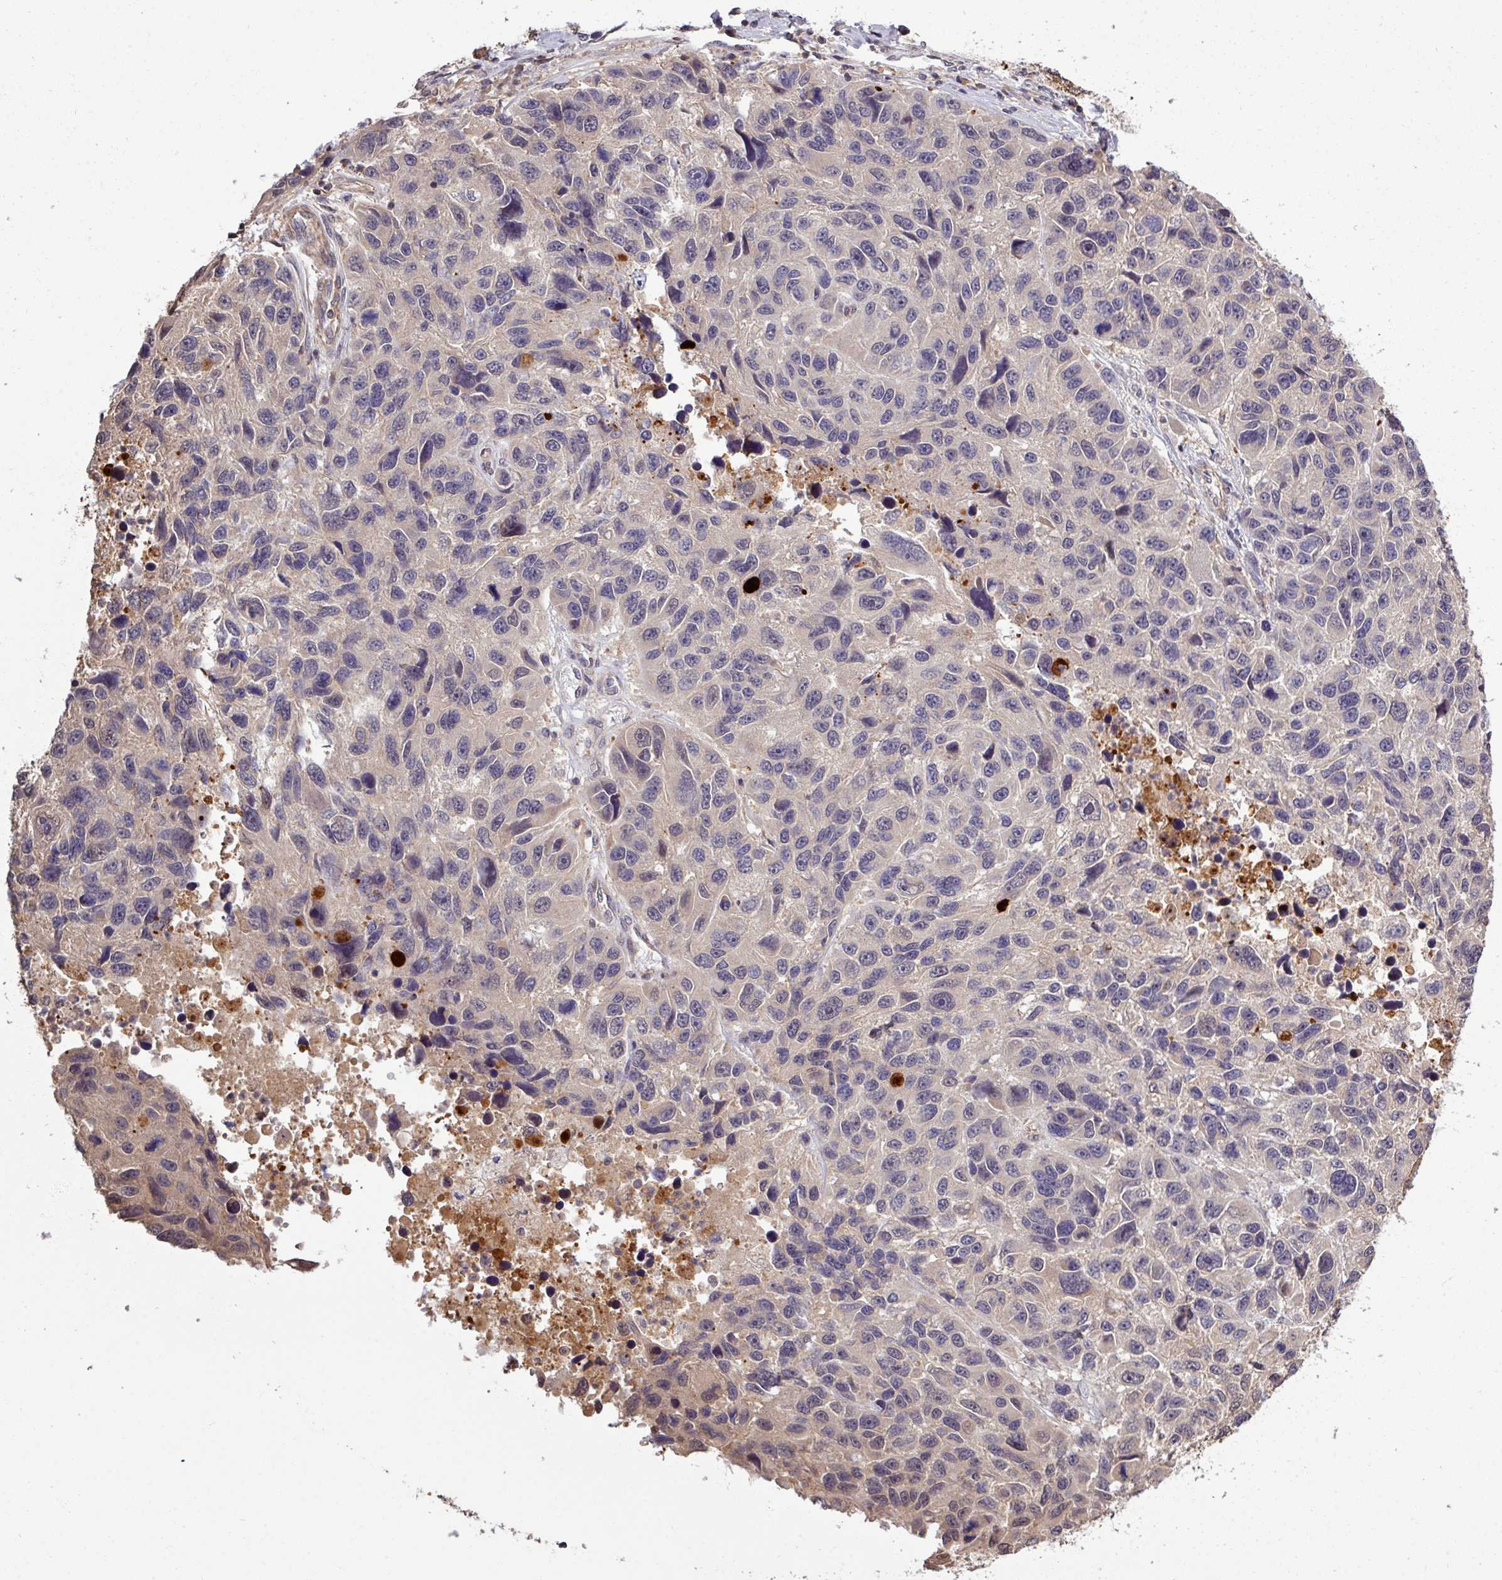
{"staining": {"intensity": "negative", "quantity": "none", "location": "none"}, "tissue": "melanoma", "cell_type": "Tumor cells", "image_type": "cancer", "snomed": [{"axis": "morphology", "description": "Malignant melanoma, NOS"}, {"axis": "topography", "description": "Skin"}], "caption": "This is an immunohistochemistry (IHC) photomicrograph of melanoma. There is no positivity in tumor cells.", "gene": "TUSC3", "patient": {"sex": "male", "age": 53}}